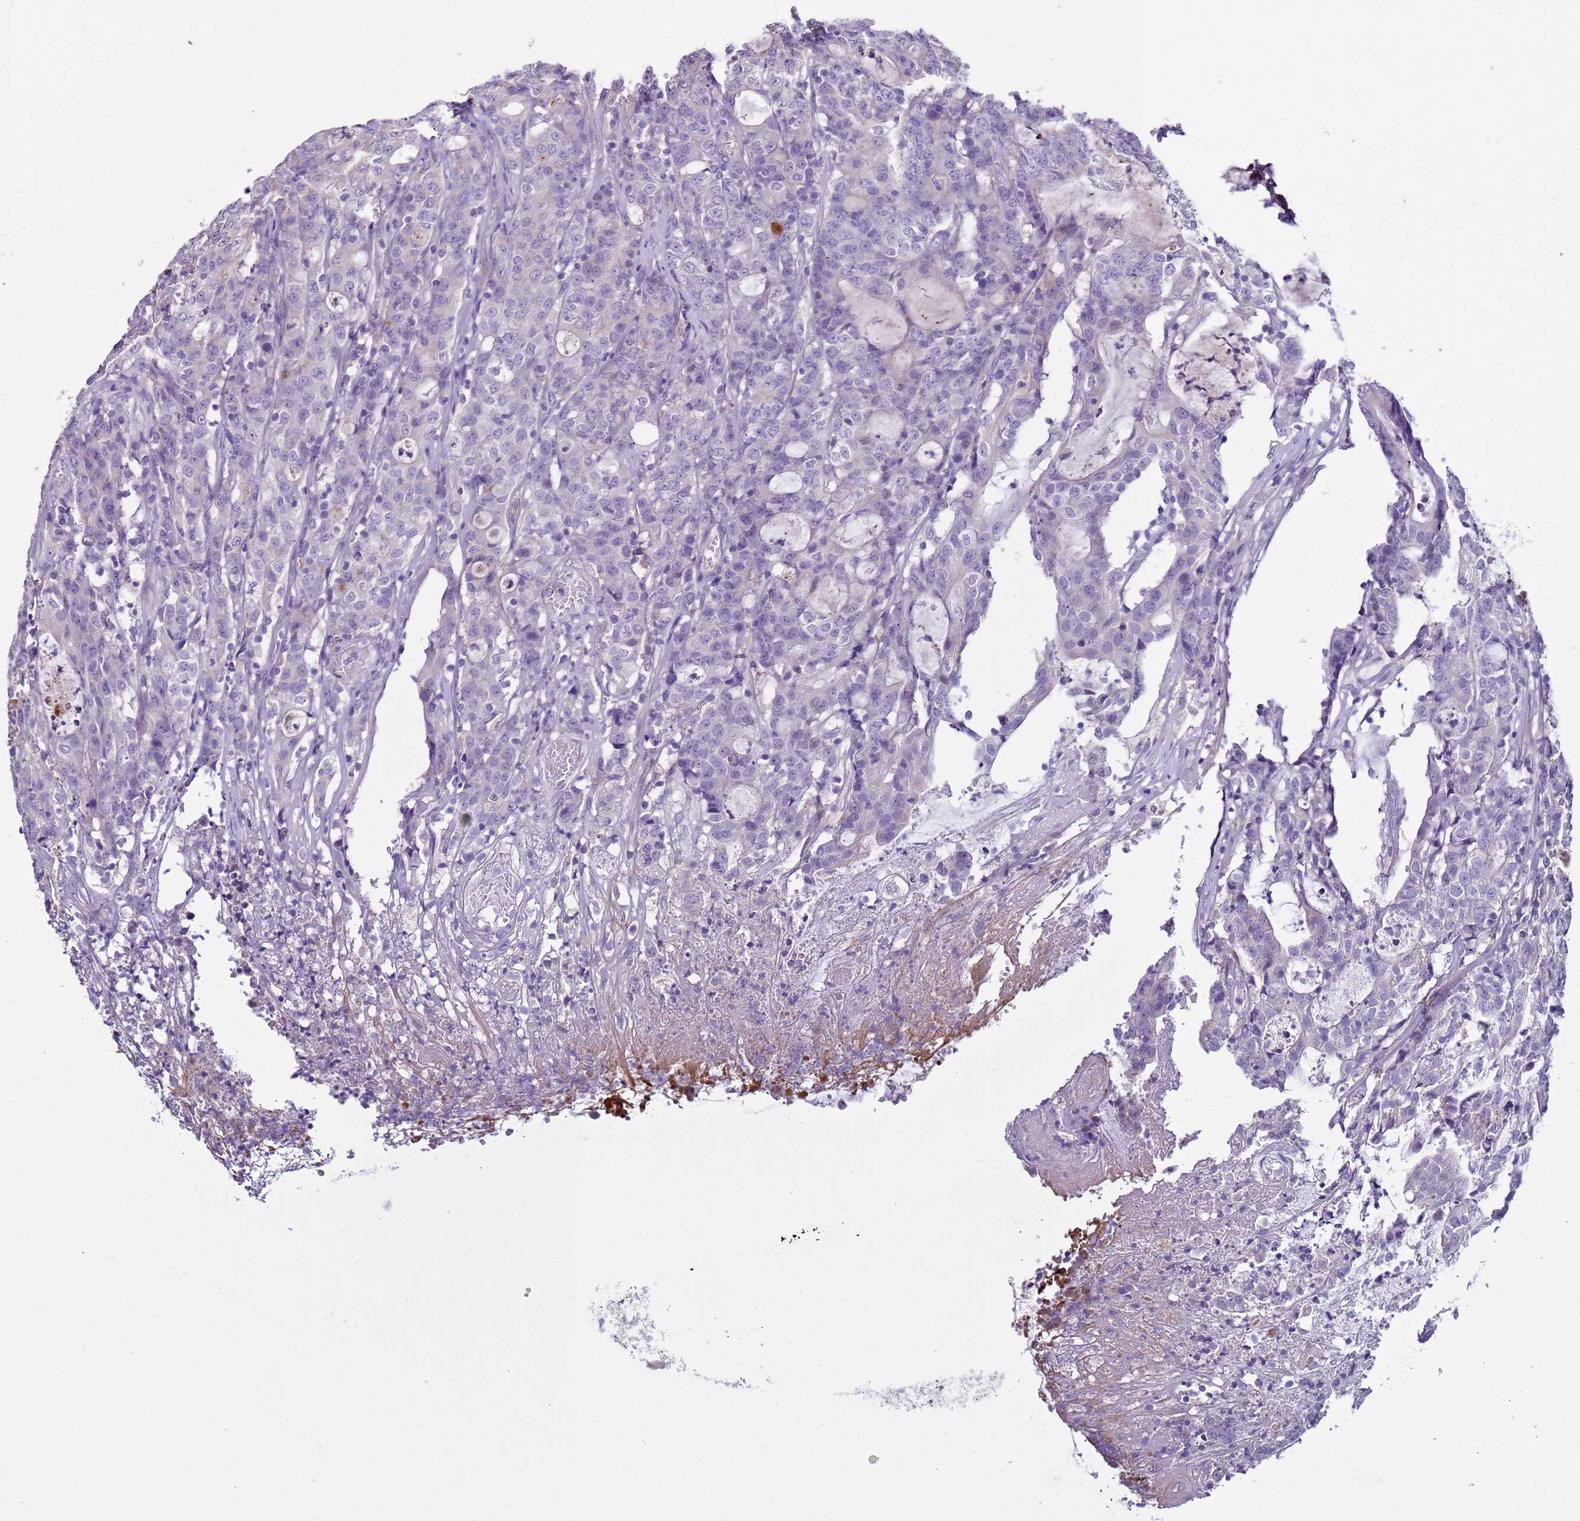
{"staining": {"intensity": "negative", "quantity": "none", "location": "none"}, "tissue": "colorectal cancer", "cell_type": "Tumor cells", "image_type": "cancer", "snomed": [{"axis": "morphology", "description": "Adenocarcinoma, NOS"}, {"axis": "topography", "description": "Colon"}], "caption": "Immunohistochemistry (IHC) image of human colorectal cancer (adenocarcinoma) stained for a protein (brown), which reveals no positivity in tumor cells. The staining is performed using DAB brown chromogen with nuclei counter-stained in using hematoxylin.", "gene": "TRIM51", "patient": {"sex": "male", "age": 83}}